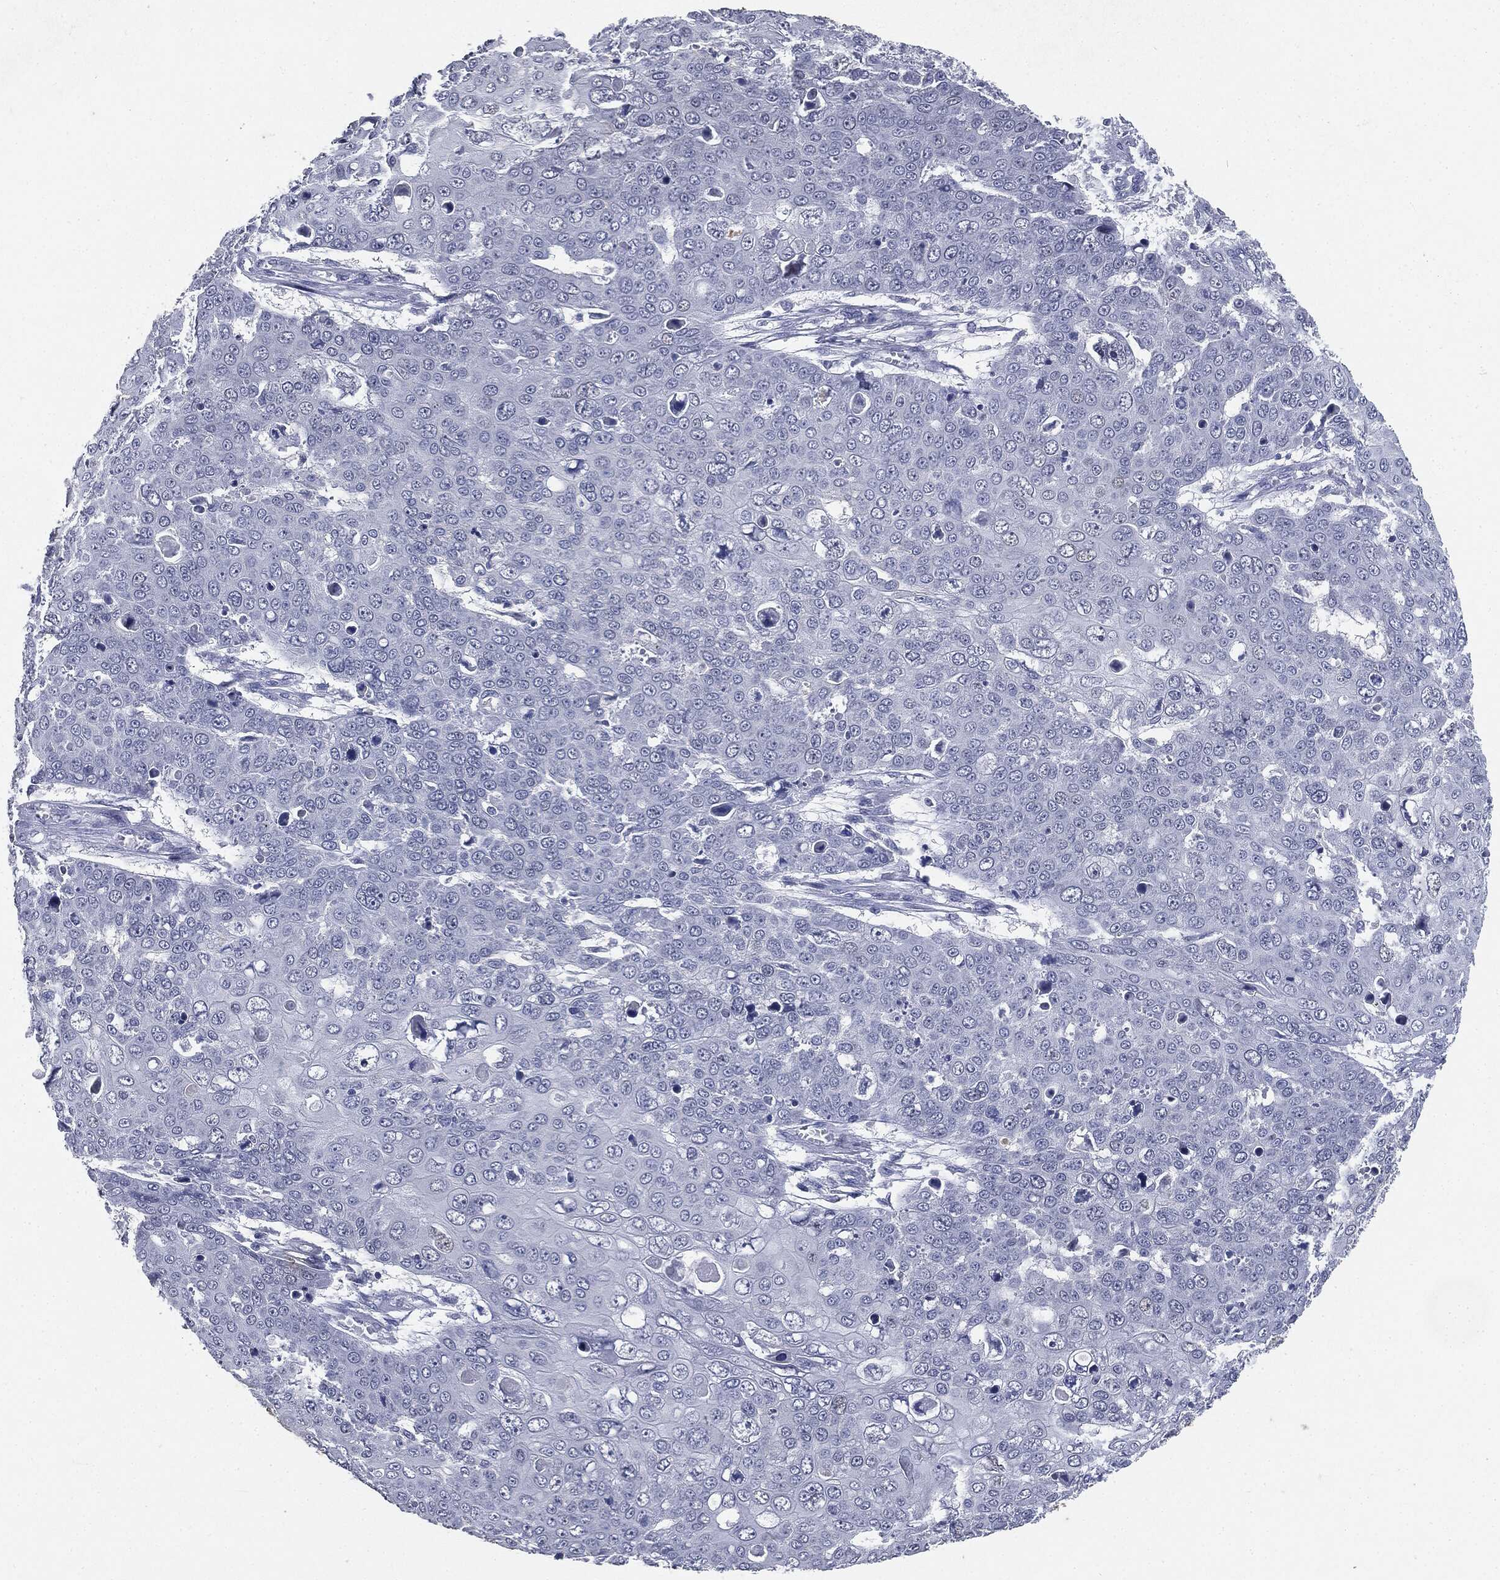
{"staining": {"intensity": "negative", "quantity": "none", "location": "none"}, "tissue": "skin cancer", "cell_type": "Tumor cells", "image_type": "cancer", "snomed": [{"axis": "morphology", "description": "Squamous cell carcinoma, NOS"}, {"axis": "topography", "description": "Skin"}], "caption": "Micrograph shows no significant protein positivity in tumor cells of skin squamous cell carcinoma.", "gene": "SLC2A2", "patient": {"sex": "male", "age": 71}}